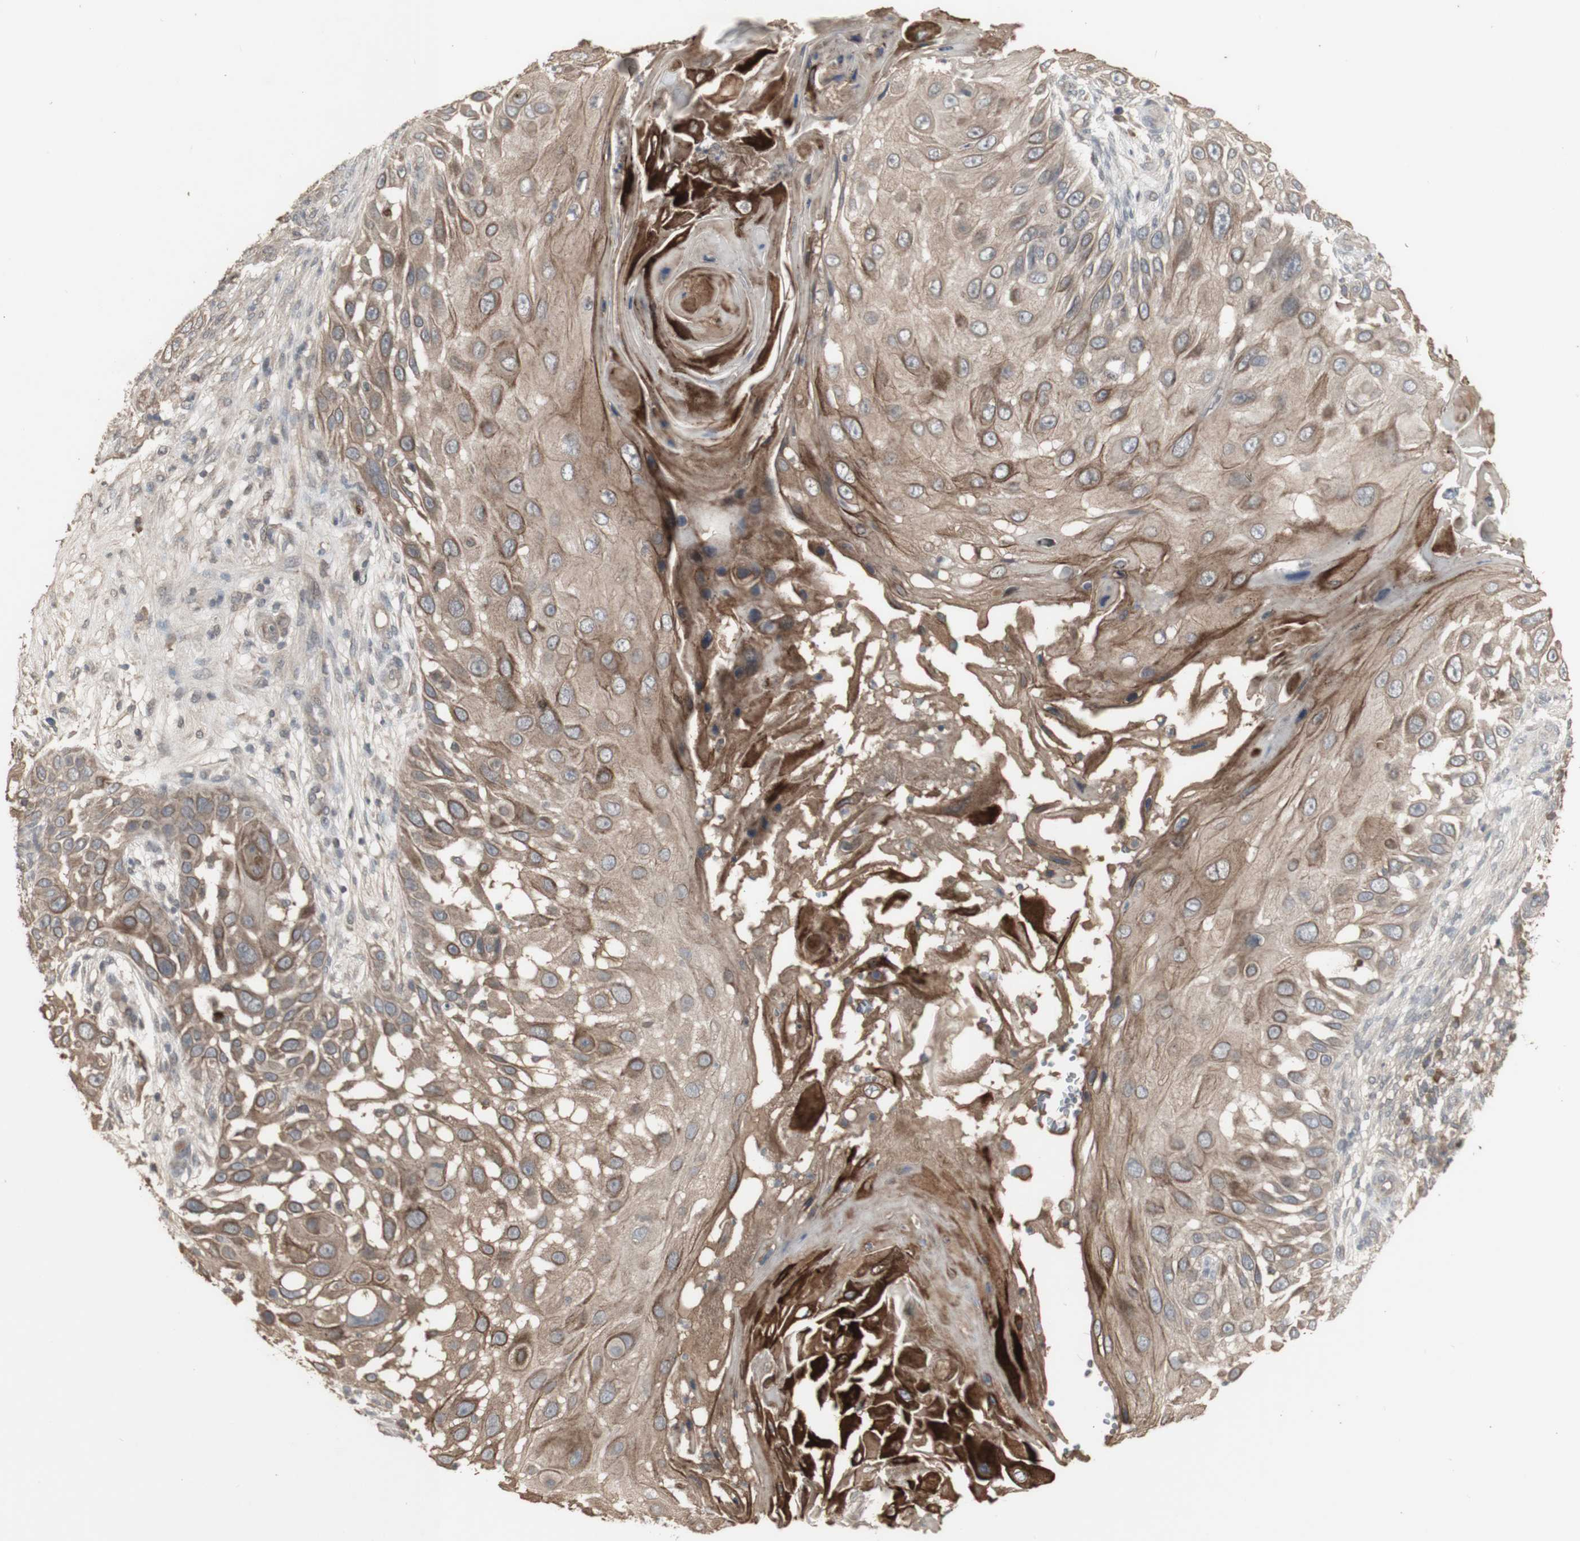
{"staining": {"intensity": "moderate", "quantity": ">75%", "location": "cytoplasmic/membranous"}, "tissue": "skin cancer", "cell_type": "Tumor cells", "image_type": "cancer", "snomed": [{"axis": "morphology", "description": "Squamous cell carcinoma, NOS"}, {"axis": "topography", "description": "Skin"}], "caption": "Immunohistochemical staining of human squamous cell carcinoma (skin) shows medium levels of moderate cytoplasmic/membranous protein staining in about >75% of tumor cells. Using DAB (brown) and hematoxylin (blue) stains, captured at high magnification using brightfield microscopy.", "gene": "ALOX12", "patient": {"sex": "female", "age": 44}}